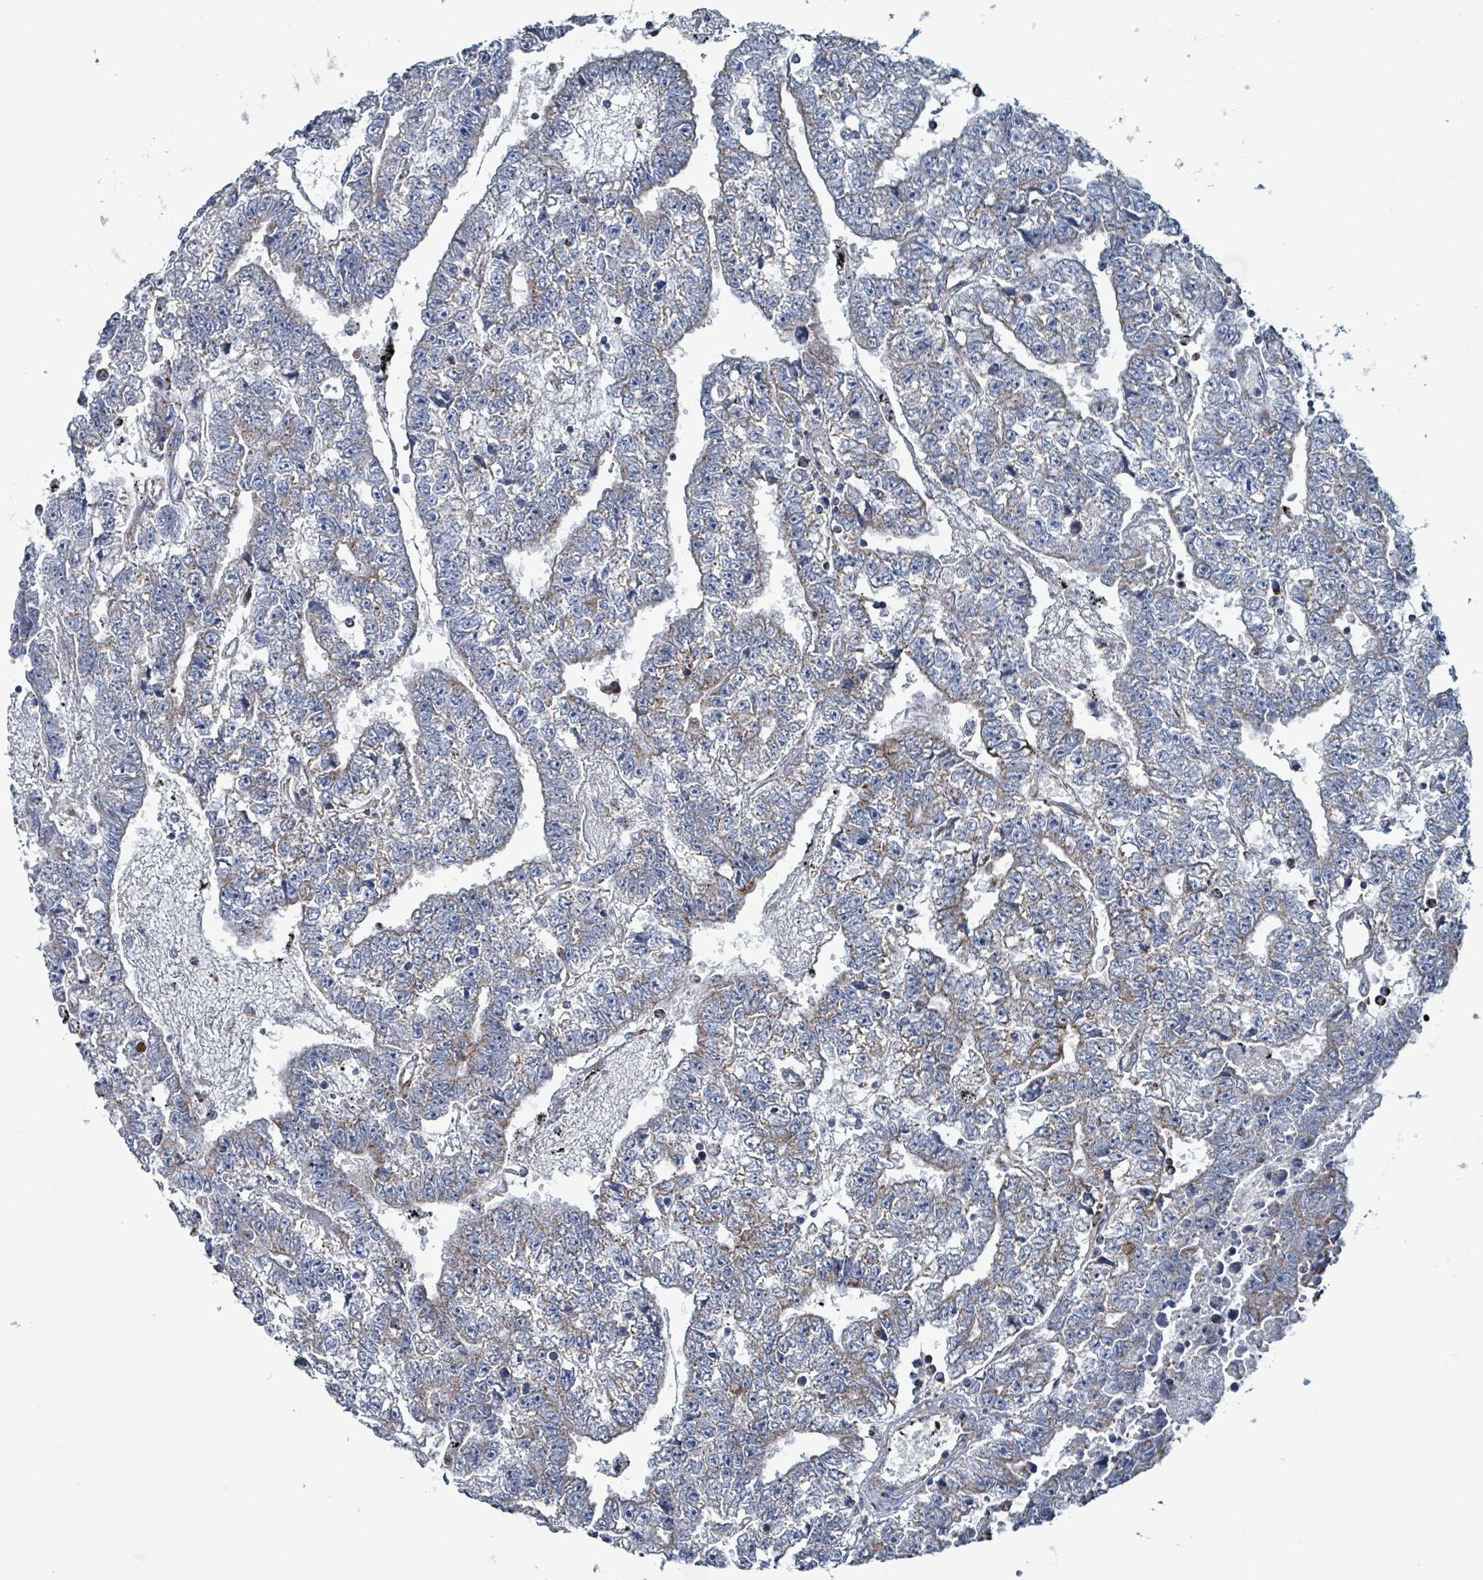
{"staining": {"intensity": "moderate", "quantity": "<25%", "location": "cytoplasmic/membranous"}, "tissue": "testis cancer", "cell_type": "Tumor cells", "image_type": "cancer", "snomed": [{"axis": "morphology", "description": "Carcinoma, Embryonal, NOS"}, {"axis": "topography", "description": "Testis"}], "caption": "A brown stain highlights moderate cytoplasmic/membranous staining of a protein in human testis cancer tumor cells. Immunohistochemistry stains the protein in brown and the nuclei are stained blue.", "gene": "IDH3B", "patient": {"sex": "male", "age": 25}}